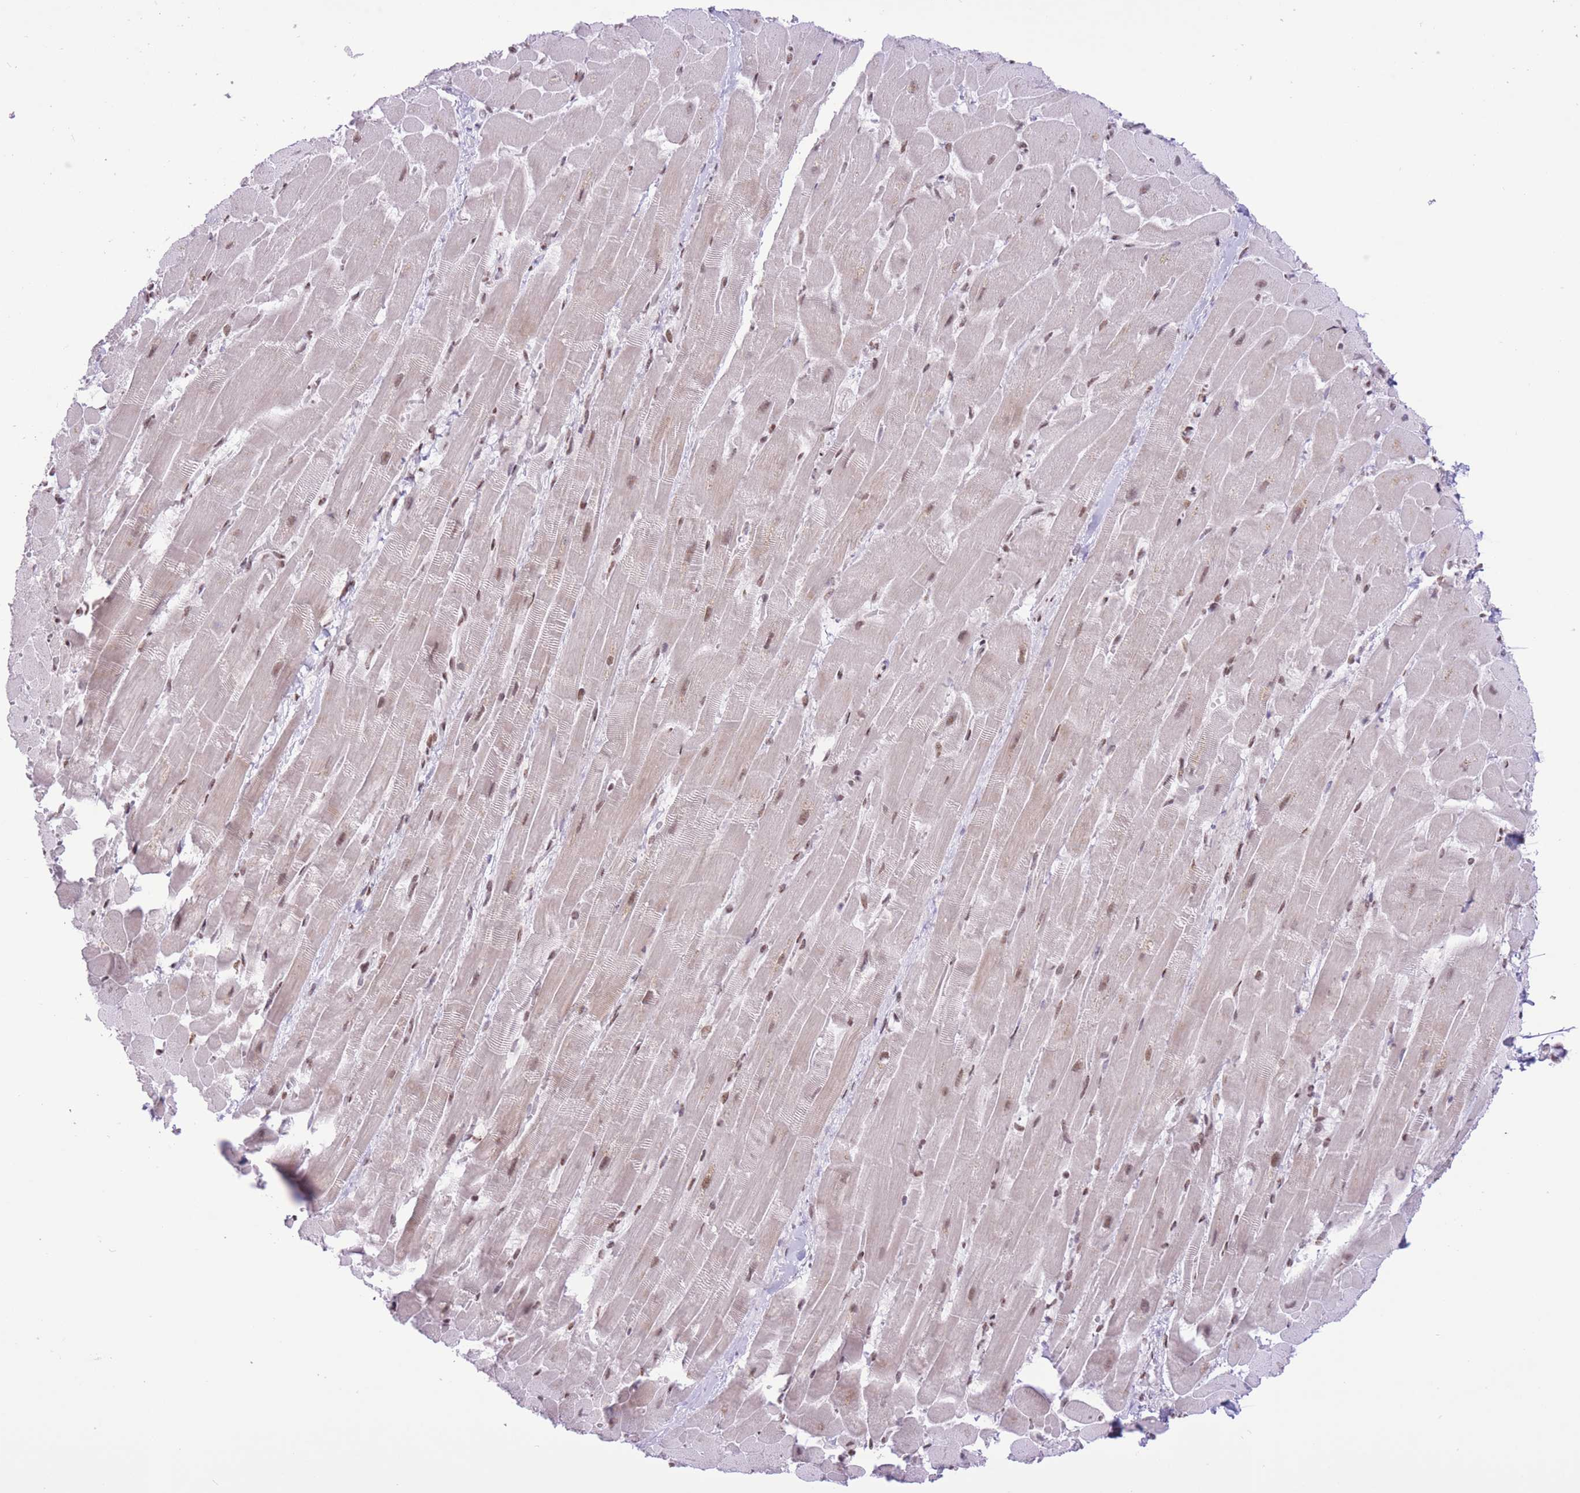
{"staining": {"intensity": "moderate", "quantity": ">75%", "location": "nuclear"}, "tissue": "heart muscle", "cell_type": "Cardiomyocytes", "image_type": "normal", "snomed": [{"axis": "morphology", "description": "Normal tissue, NOS"}, {"axis": "topography", "description": "Heart"}], "caption": "Immunohistochemistry photomicrograph of benign heart muscle: heart muscle stained using immunohistochemistry demonstrates medium levels of moderate protein expression localized specifically in the nuclear of cardiomyocytes, appearing as a nuclear brown color.", "gene": "ZBED5", "patient": {"sex": "male", "age": 37}}